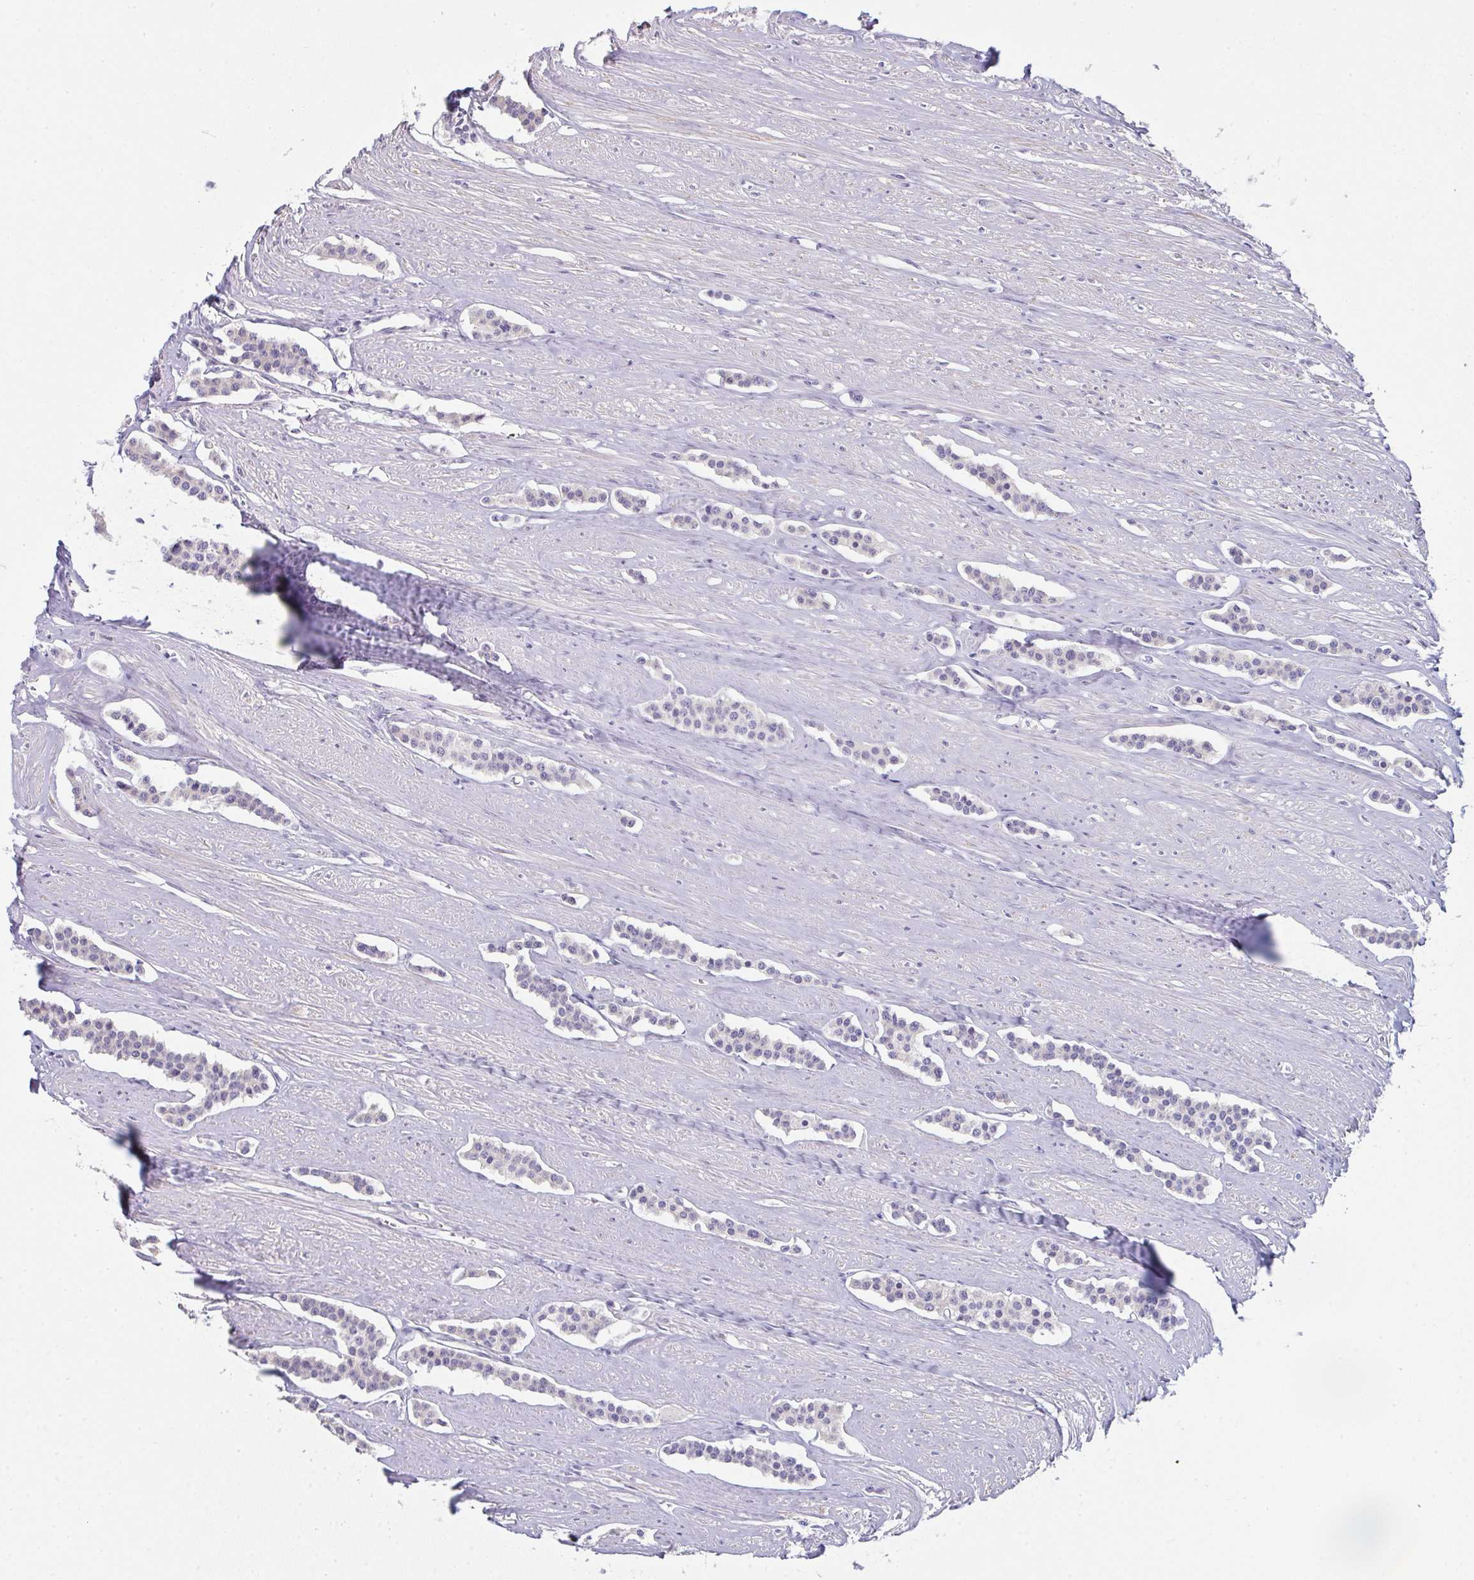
{"staining": {"intensity": "negative", "quantity": "none", "location": "none"}, "tissue": "carcinoid", "cell_type": "Tumor cells", "image_type": "cancer", "snomed": [{"axis": "morphology", "description": "Carcinoid, malignant, NOS"}, {"axis": "topography", "description": "Small intestine"}], "caption": "IHC histopathology image of carcinoid stained for a protein (brown), which shows no staining in tumor cells.", "gene": "CACNA1S", "patient": {"sex": "male", "age": 60}}